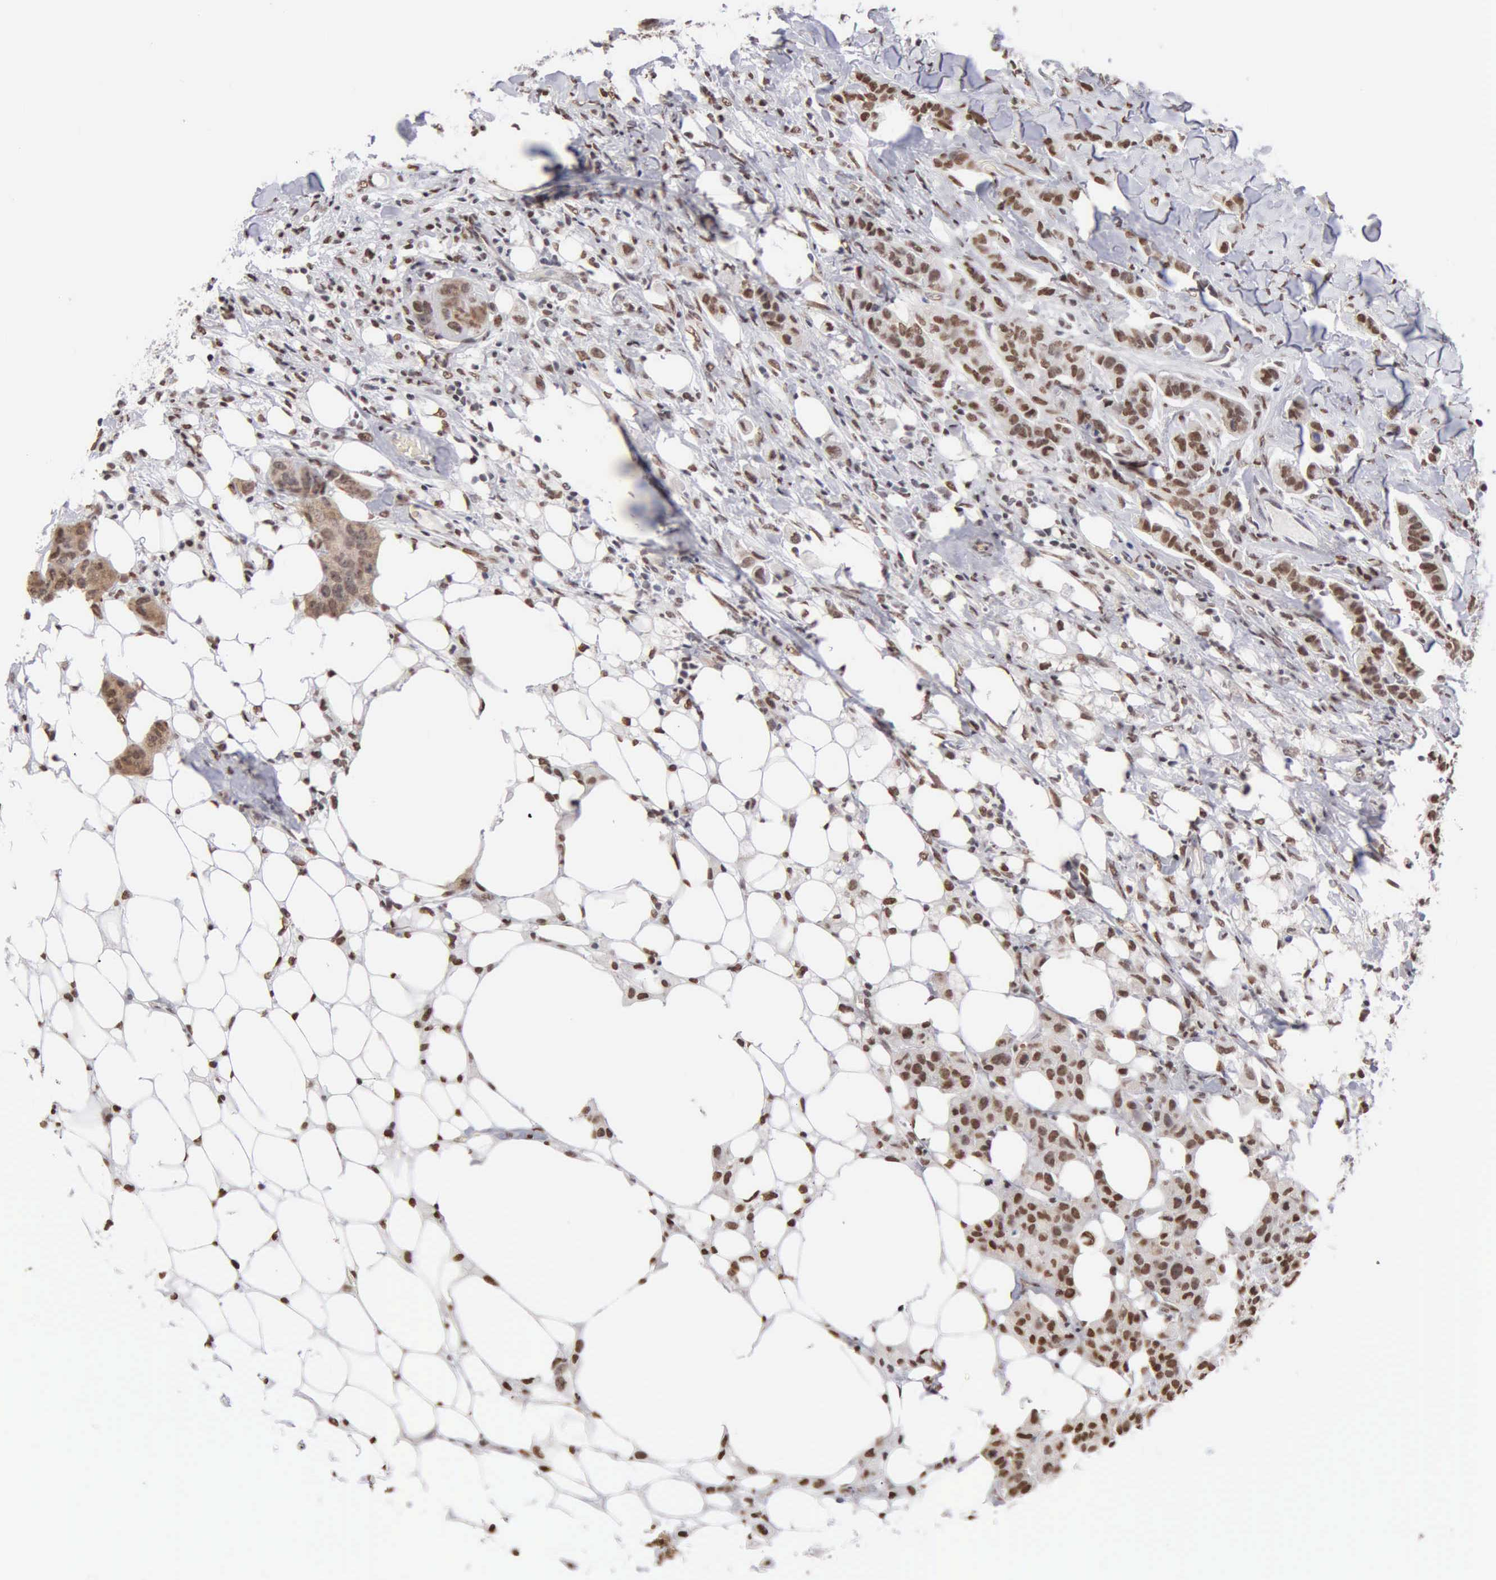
{"staining": {"intensity": "strong", "quantity": ">75%", "location": "nuclear"}, "tissue": "breast cancer", "cell_type": "Tumor cells", "image_type": "cancer", "snomed": [{"axis": "morphology", "description": "Duct carcinoma"}, {"axis": "topography", "description": "Breast"}], "caption": "IHC of breast cancer shows high levels of strong nuclear expression in about >75% of tumor cells. (Stains: DAB (3,3'-diaminobenzidine) in brown, nuclei in blue, Microscopy: brightfield microscopy at high magnification).", "gene": "CCNG1", "patient": {"sex": "female", "age": 40}}